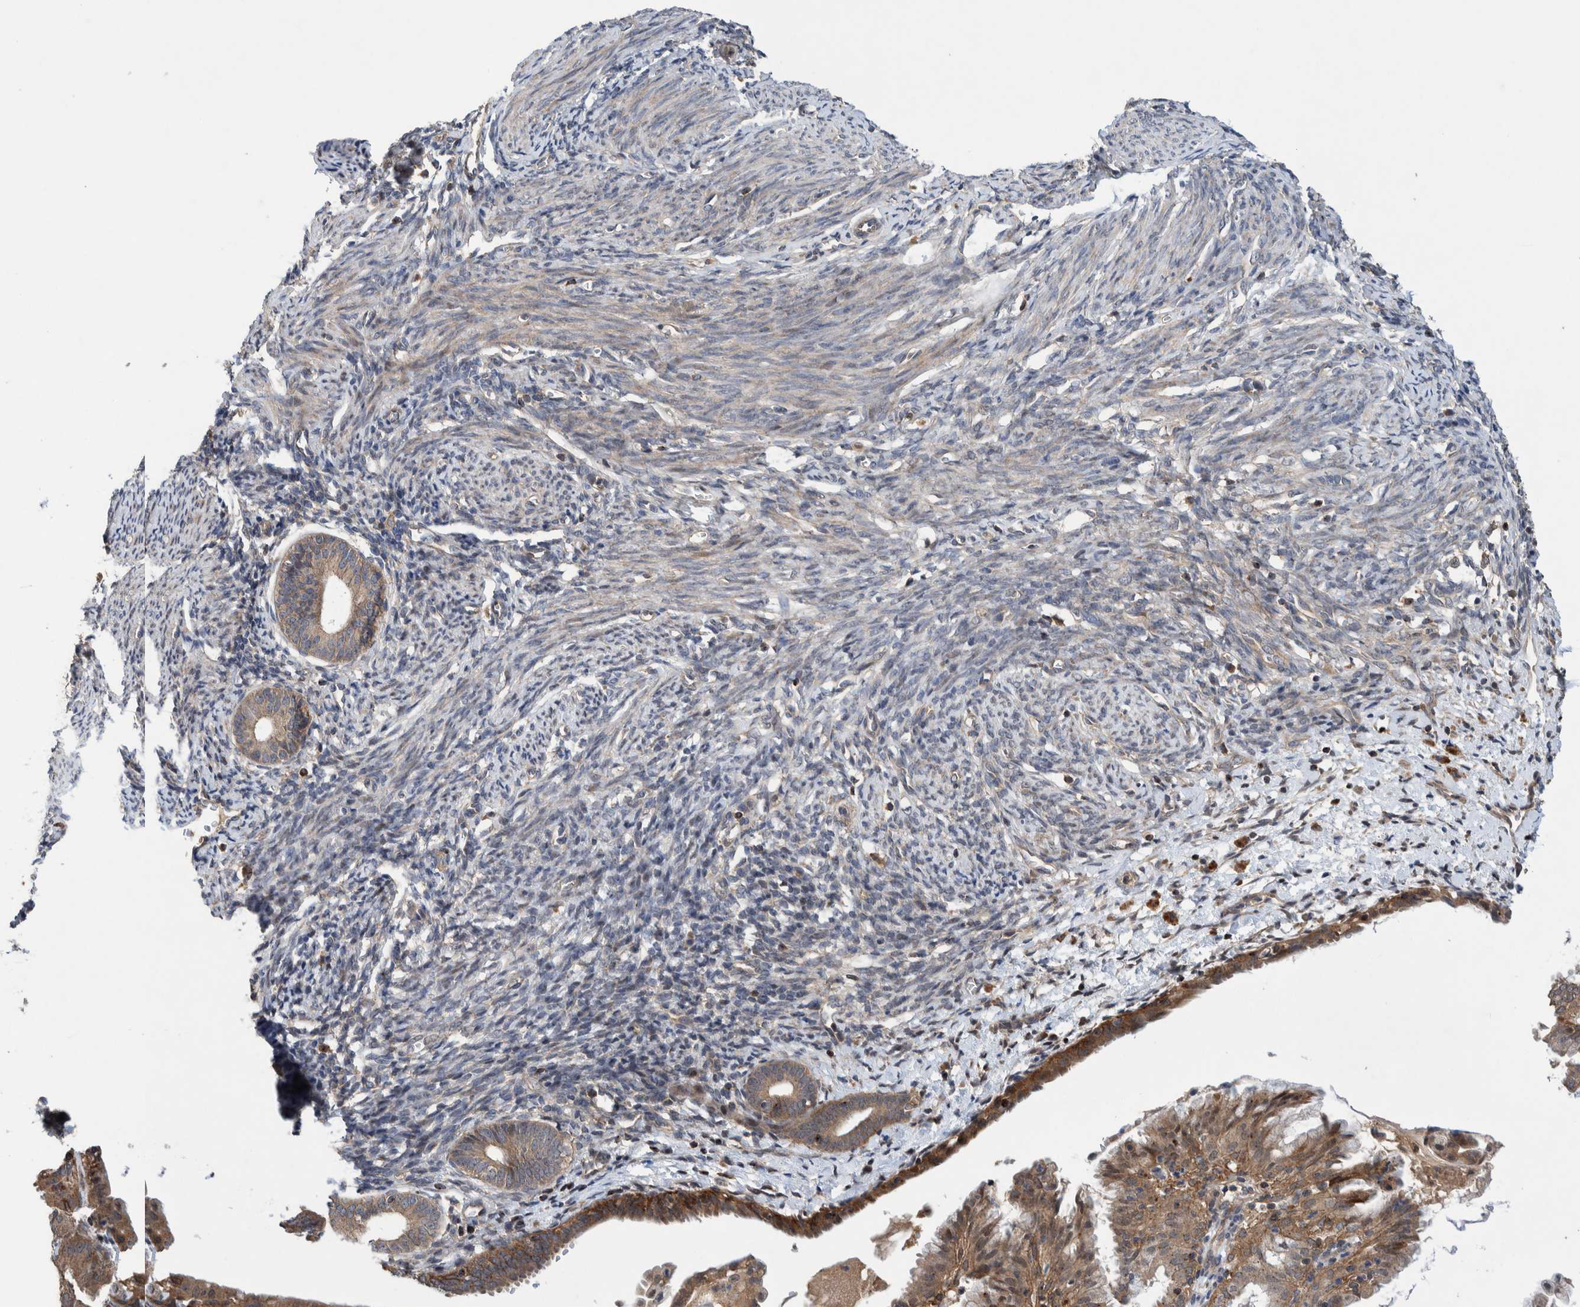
{"staining": {"intensity": "negative", "quantity": "none", "location": "none"}, "tissue": "endometrium", "cell_type": "Cells in endometrial stroma", "image_type": "normal", "snomed": [{"axis": "morphology", "description": "Normal tissue, NOS"}, {"axis": "morphology", "description": "Adenocarcinoma, NOS"}, {"axis": "topography", "description": "Endometrium"}], "caption": "Immunohistochemistry (IHC) of normal human endometrium exhibits no staining in cells in endometrial stroma. (Immunohistochemistry (IHC), brightfield microscopy, high magnification).", "gene": "PIK3R6", "patient": {"sex": "female", "age": 57}}